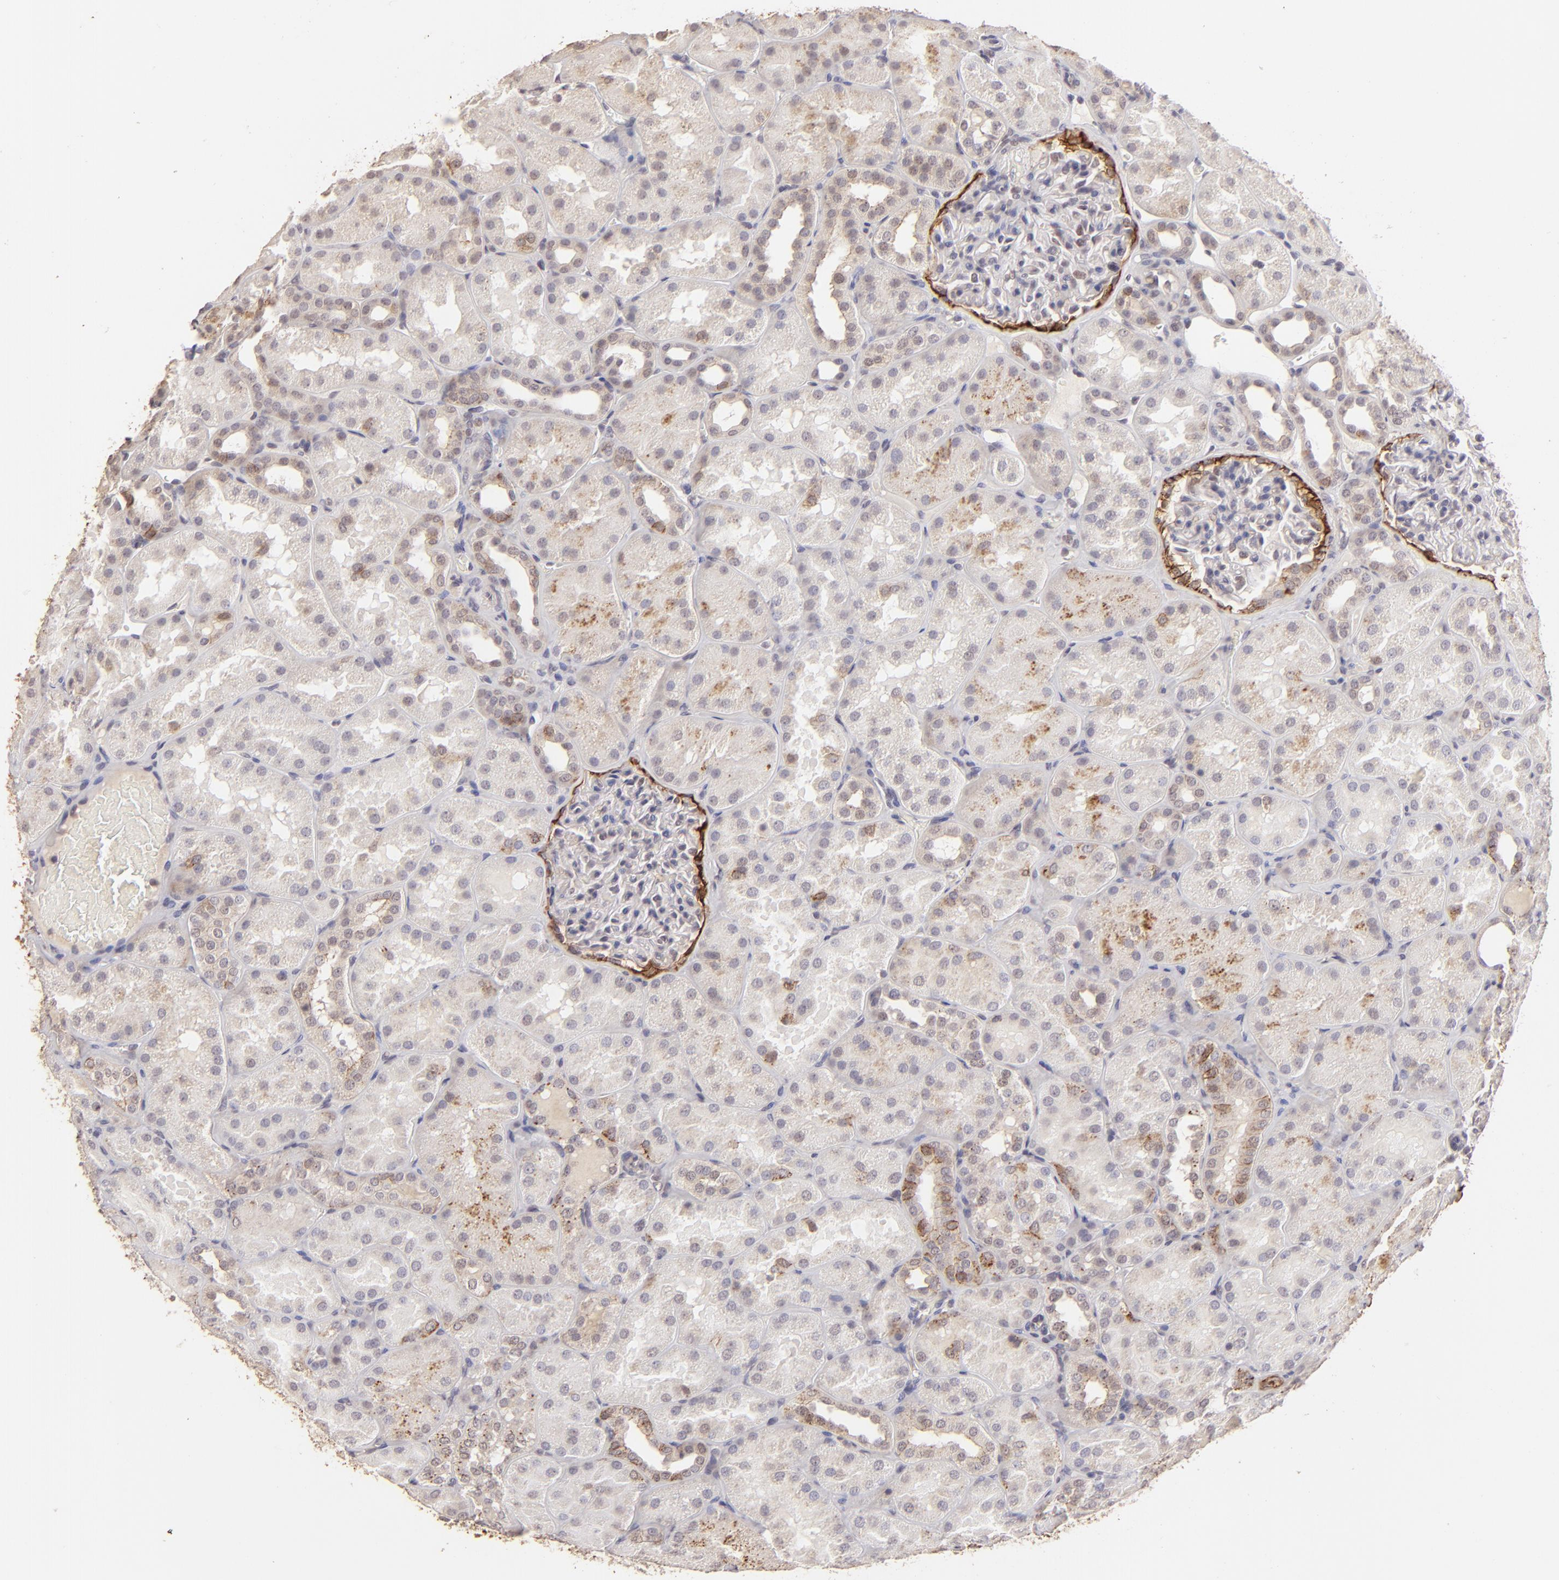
{"staining": {"intensity": "strong", "quantity": "<25%", "location": "cytoplasmic/membranous"}, "tissue": "kidney", "cell_type": "Cells in glomeruli", "image_type": "normal", "snomed": [{"axis": "morphology", "description": "Normal tissue, NOS"}, {"axis": "topography", "description": "Kidney"}], "caption": "Immunohistochemistry (DAB) staining of benign human kidney exhibits strong cytoplasmic/membranous protein positivity in about <25% of cells in glomeruli.", "gene": "CLDN1", "patient": {"sex": "male", "age": 28}}